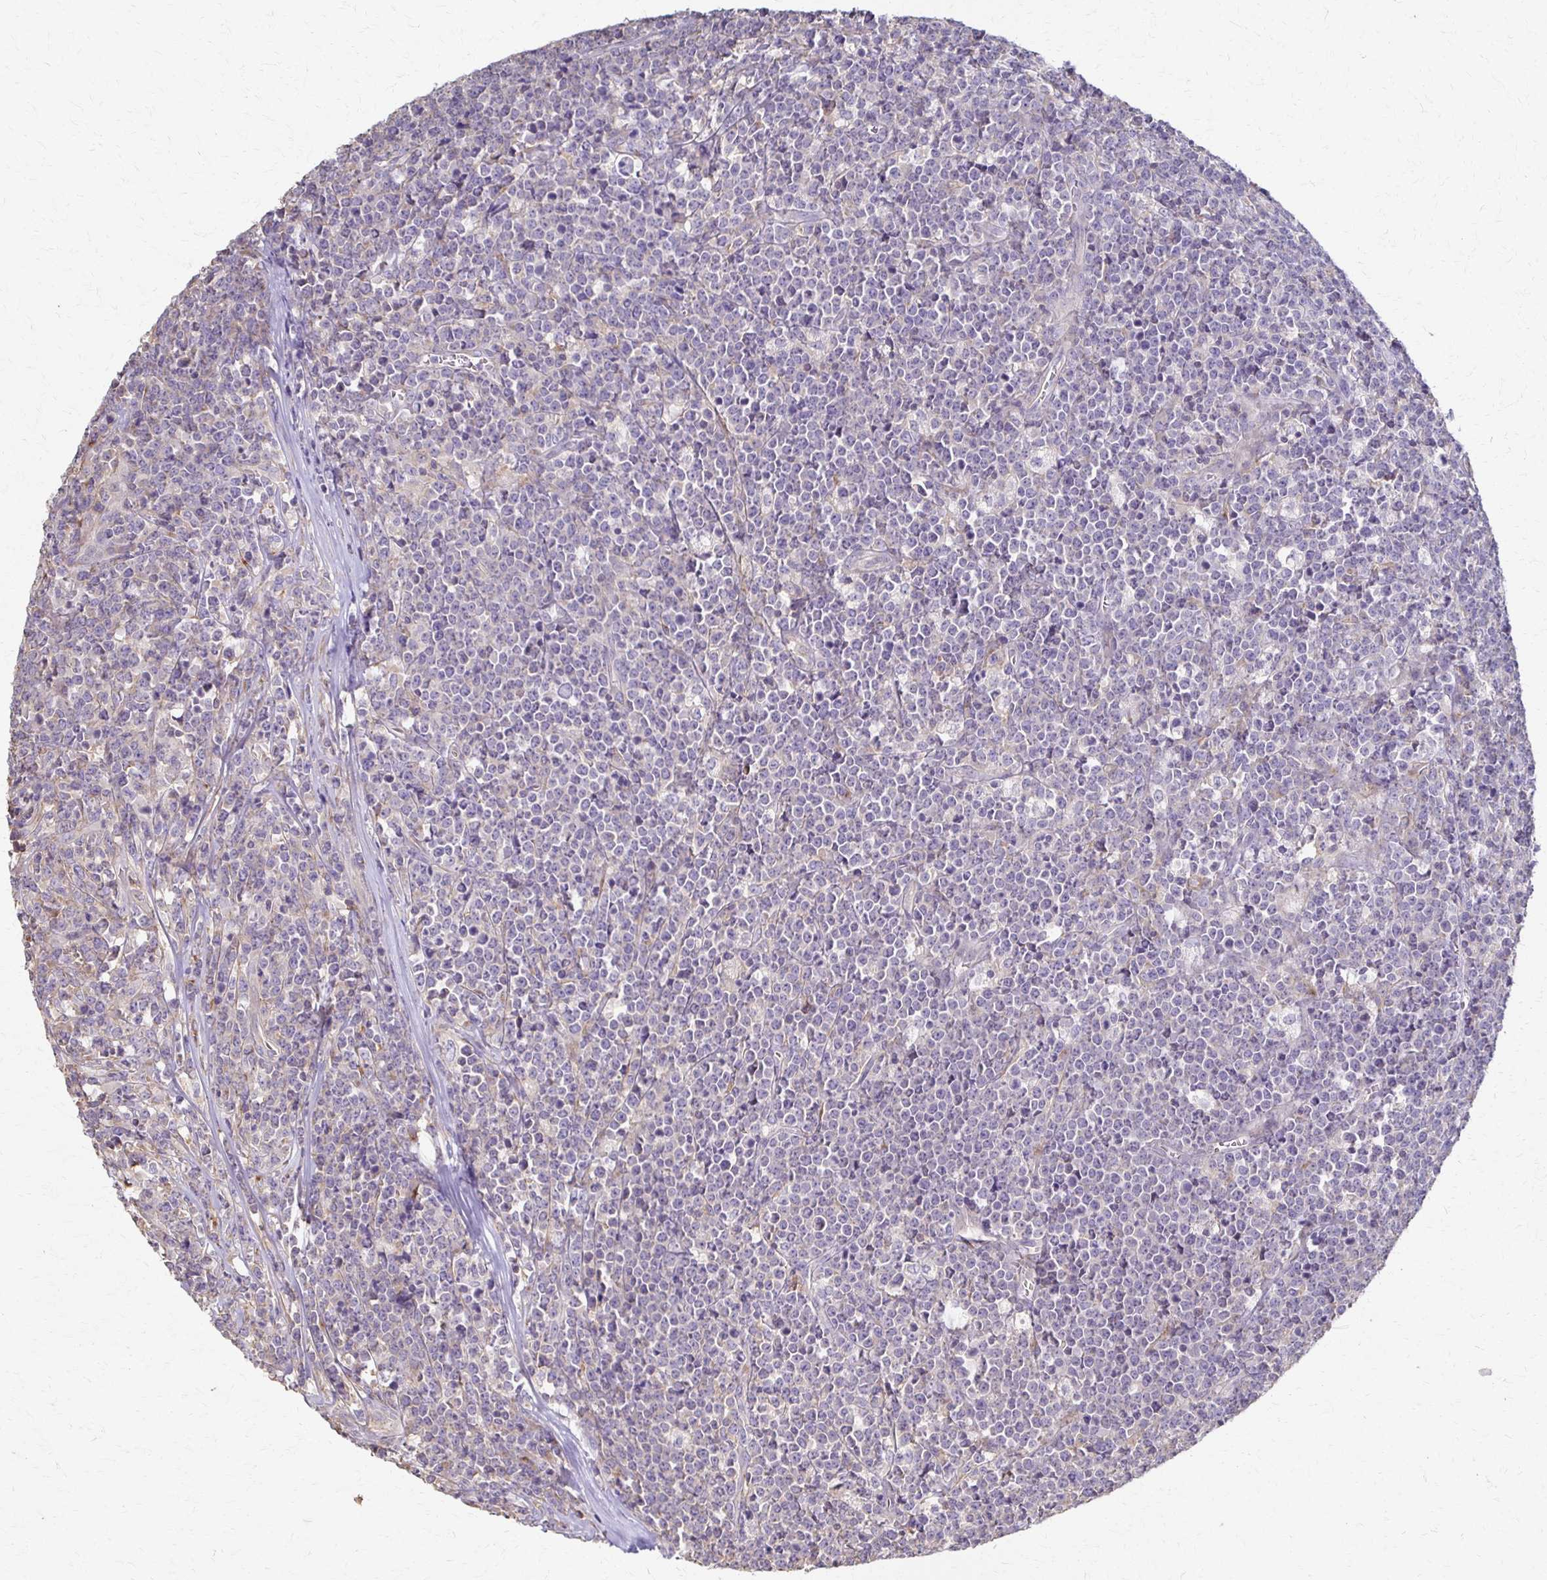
{"staining": {"intensity": "negative", "quantity": "none", "location": "none"}, "tissue": "lymphoma", "cell_type": "Tumor cells", "image_type": "cancer", "snomed": [{"axis": "morphology", "description": "Malignant lymphoma, non-Hodgkin's type, High grade"}, {"axis": "topography", "description": "Small intestine"}], "caption": "The photomicrograph shows no significant staining in tumor cells of lymphoma.", "gene": "C1QTNF7", "patient": {"sex": "female", "age": 56}}